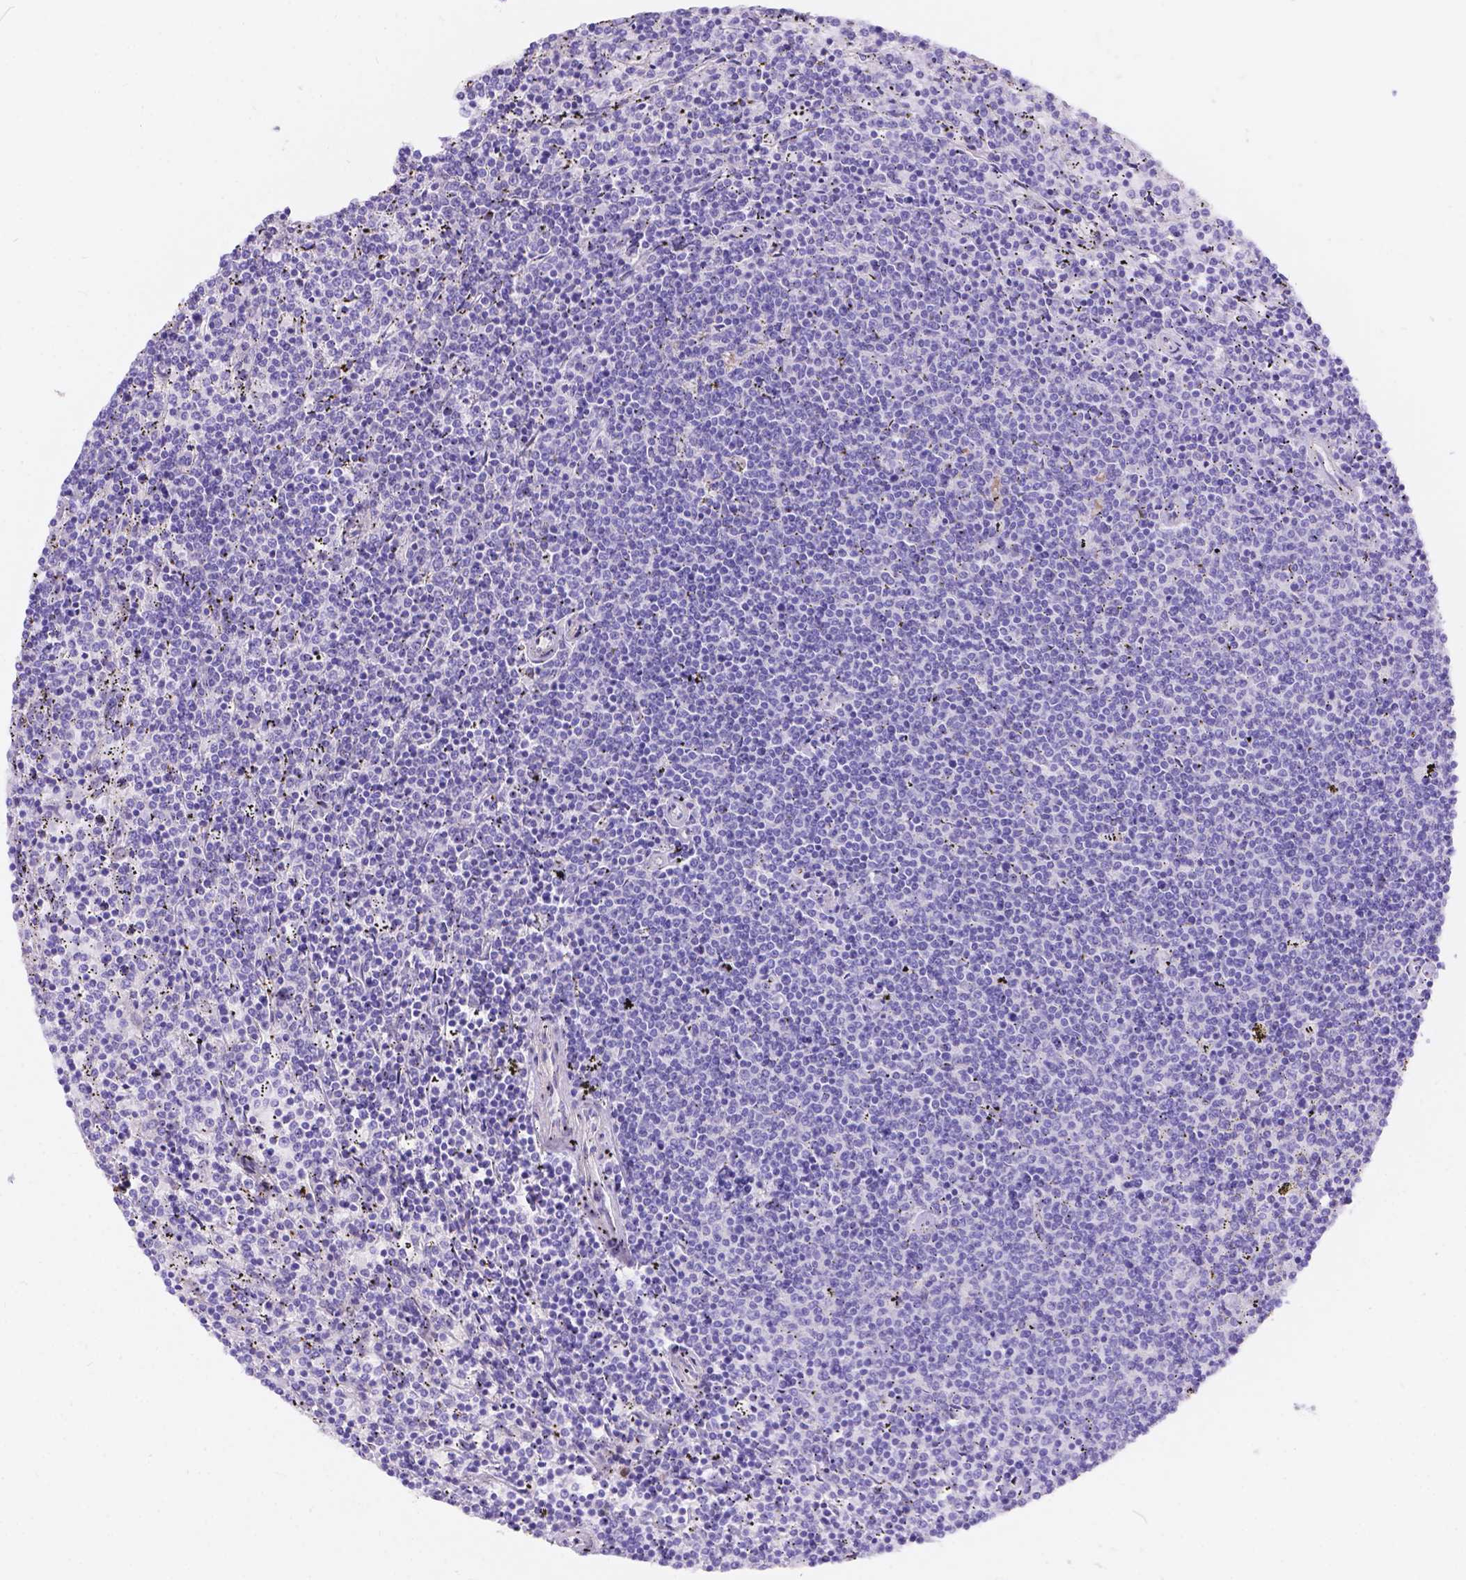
{"staining": {"intensity": "negative", "quantity": "none", "location": "none"}, "tissue": "lymphoma", "cell_type": "Tumor cells", "image_type": "cancer", "snomed": [{"axis": "morphology", "description": "Malignant lymphoma, non-Hodgkin's type, Low grade"}, {"axis": "topography", "description": "Spleen"}], "caption": "Immunohistochemistry (IHC) micrograph of neoplastic tissue: lymphoma stained with DAB (3,3'-diaminobenzidine) exhibits no significant protein positivity in tumor cells. (Stains: DAB (3,3'-diaminobenzidine) IHC with hematoxylin counter stain, Microscopy: brightfield microscopy at high magnification).", "gene": "KLHL10", "patient": {"sex": "female", "age": 50}}